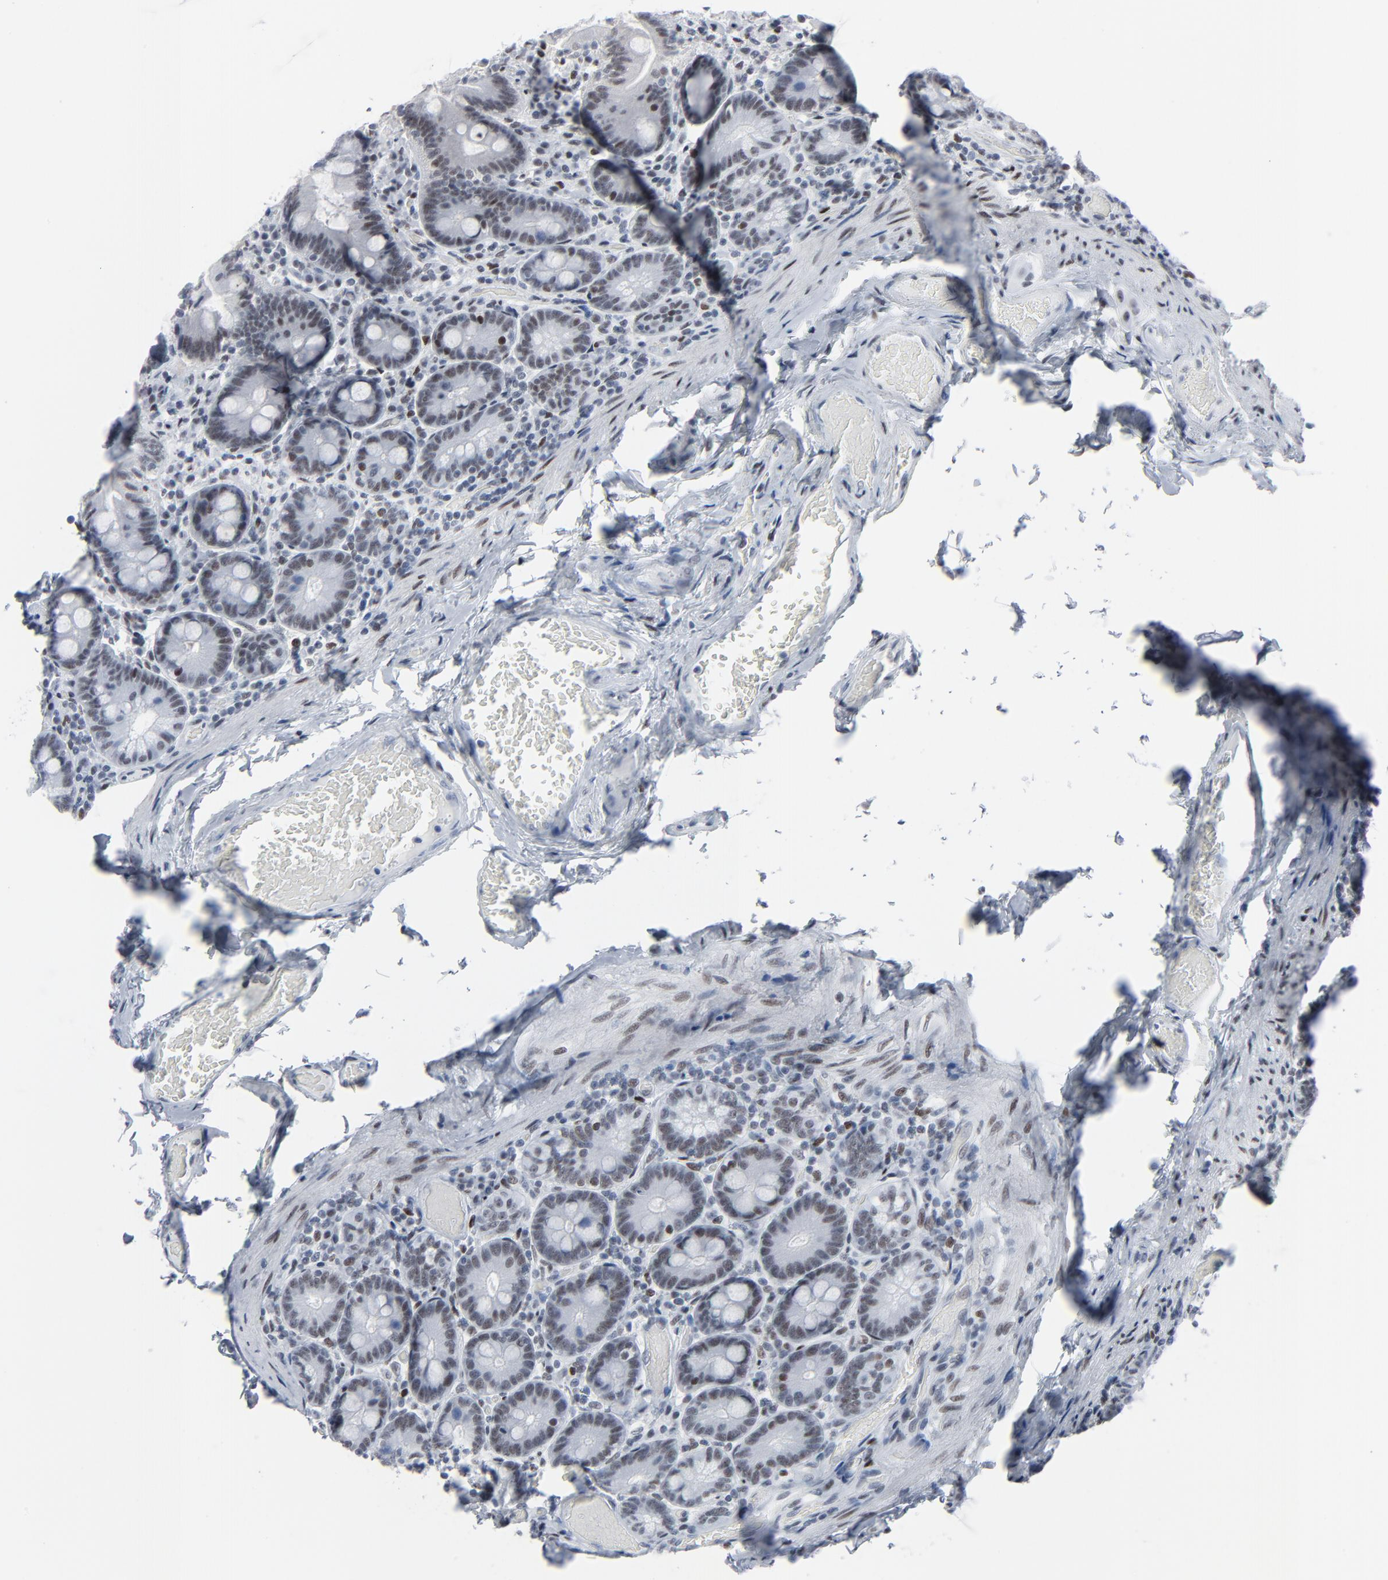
{"staining": {"intensity": "weak", "quantity": ">75%", "location": "nuclear"}, "tissue": "duodenum", "cell_type": "Glandular cells", "image_type": "normal", "snomed": [{"axis": "morphology", "description": "Normal tissue, NOS"}, {"axis": "topography", "description": "Duodenum"}], "caption": "Immunohistochemistry (IHC) staining of unremarkable duodenum, which demonstrates low levels of weak nuclear staining in approximately >75% of glandular cells indicating weak nuclear protein positivity. The staining was performed using DAB (brown) for protein detection and nuclei were counterstained in hematoxylin (blue).", "gene": "SIRT1", "patient": {"sex": "male", "age": 66}}